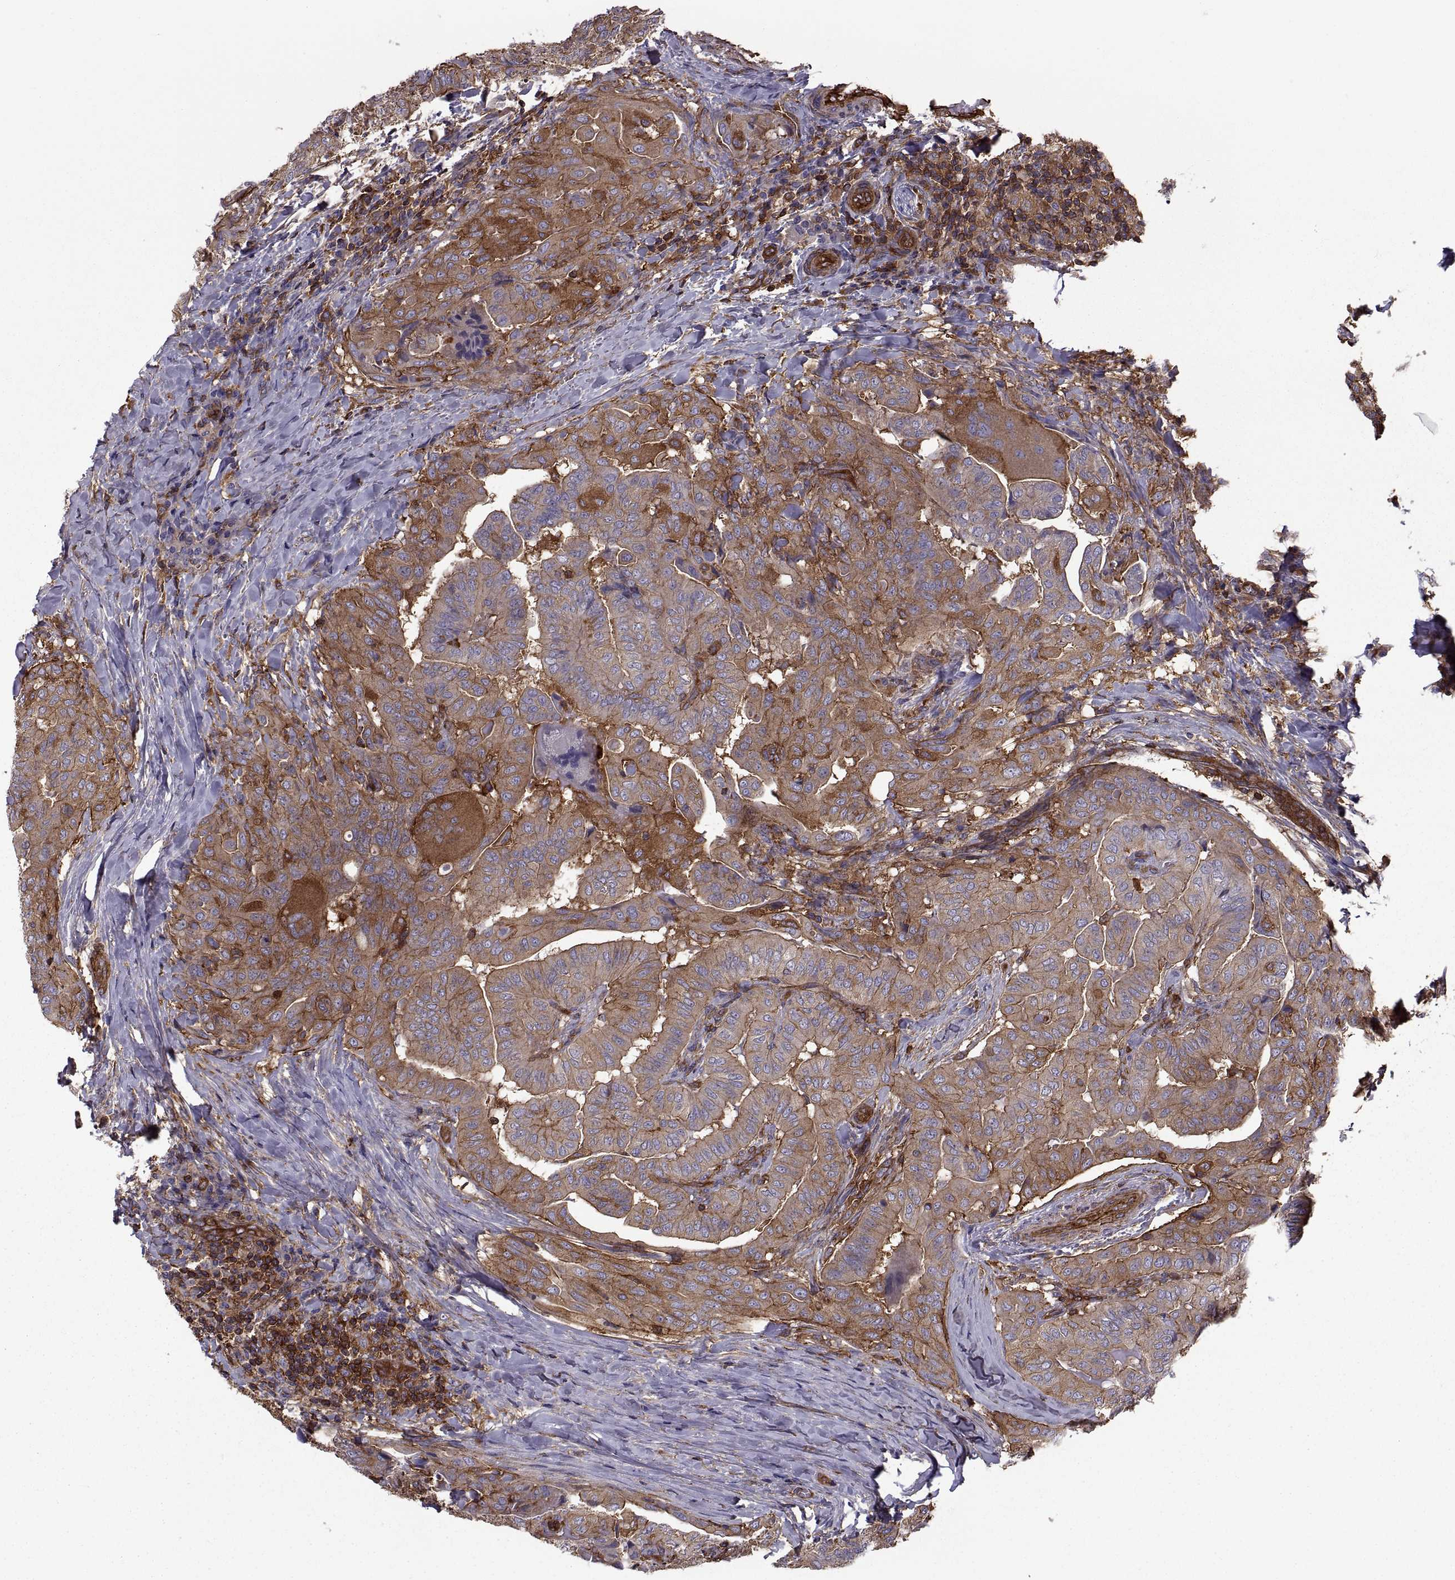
{"staining": {"intensity": "strong", "quantity": ">75%", "location": "cytoplasmic/membranous"}, "tissue": "thyroid cancer", "cell_type": "Tumor cells", "image_type": "cancer", "snomed": [{"axis": "morphology", "description": "Papillary adenocarcinoma, NOS"}, {"axis": "topography", "description": "Thyroid gland"}], "caption": "This photomicrograph reveals thyroid cancer stained with IHC to label a protein in brown. The cytoplasmic/membranous of tumor cells show strong positivity for the protein. Nuclei are counter-stained blue.", "gene": "MYH9", "patient": {"sex": "female", "age": 68}}